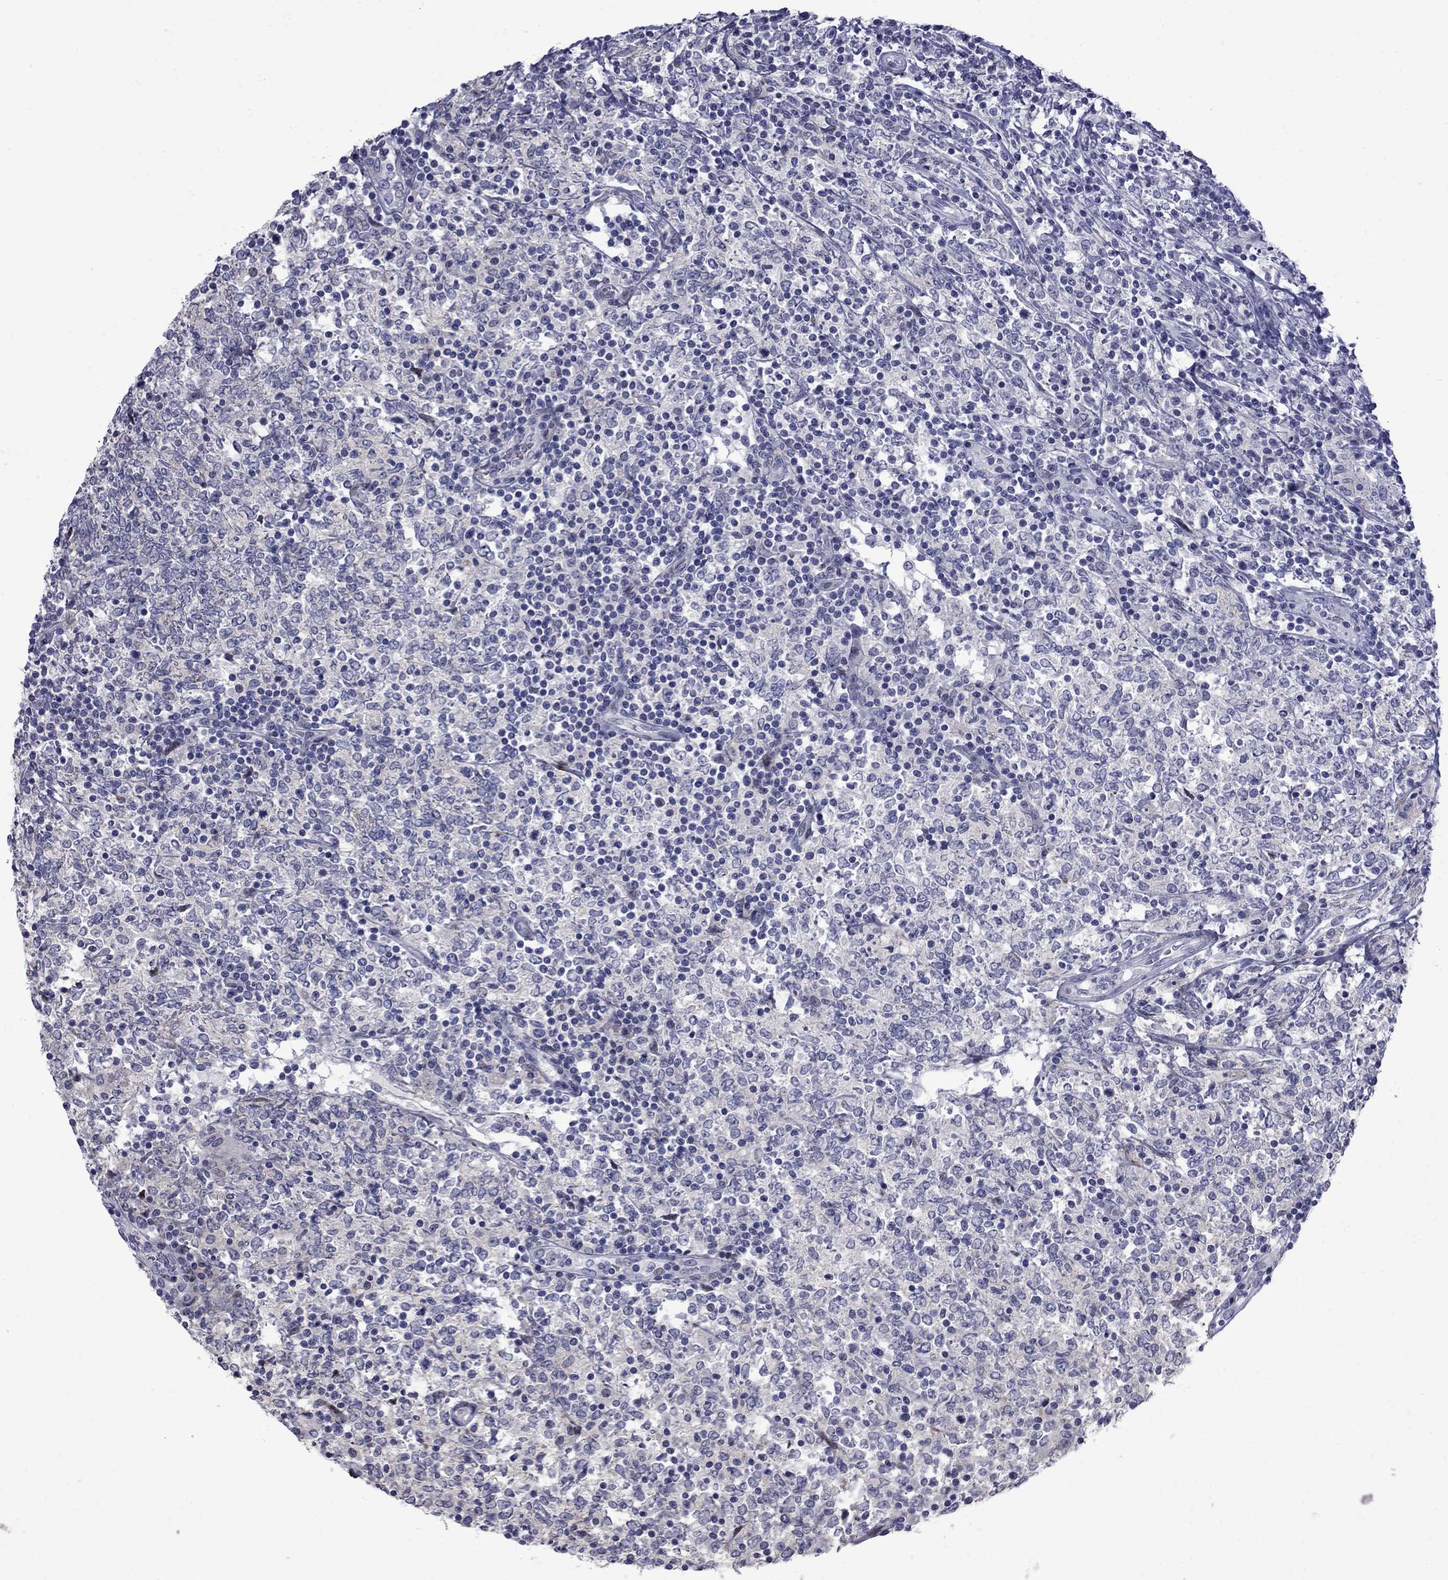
{"staining": {"intensity": "negative", "quantity": "none", "location": "none"}, "tissue": "lymphoma", "cell_type": "Tumor cells", "image_type": "cancer", "snomed": [{"axis": "morphology", "description": "Malignant lymphoma, non-Hodgkin's type, High grade"}, {"axis": "topography", "description": "Lymph node"}], "caption": "Tumor cells show no significant positivity in lymphoma.", "gene": "NRARP", "patient": {"sex": "female", "age": 84}}